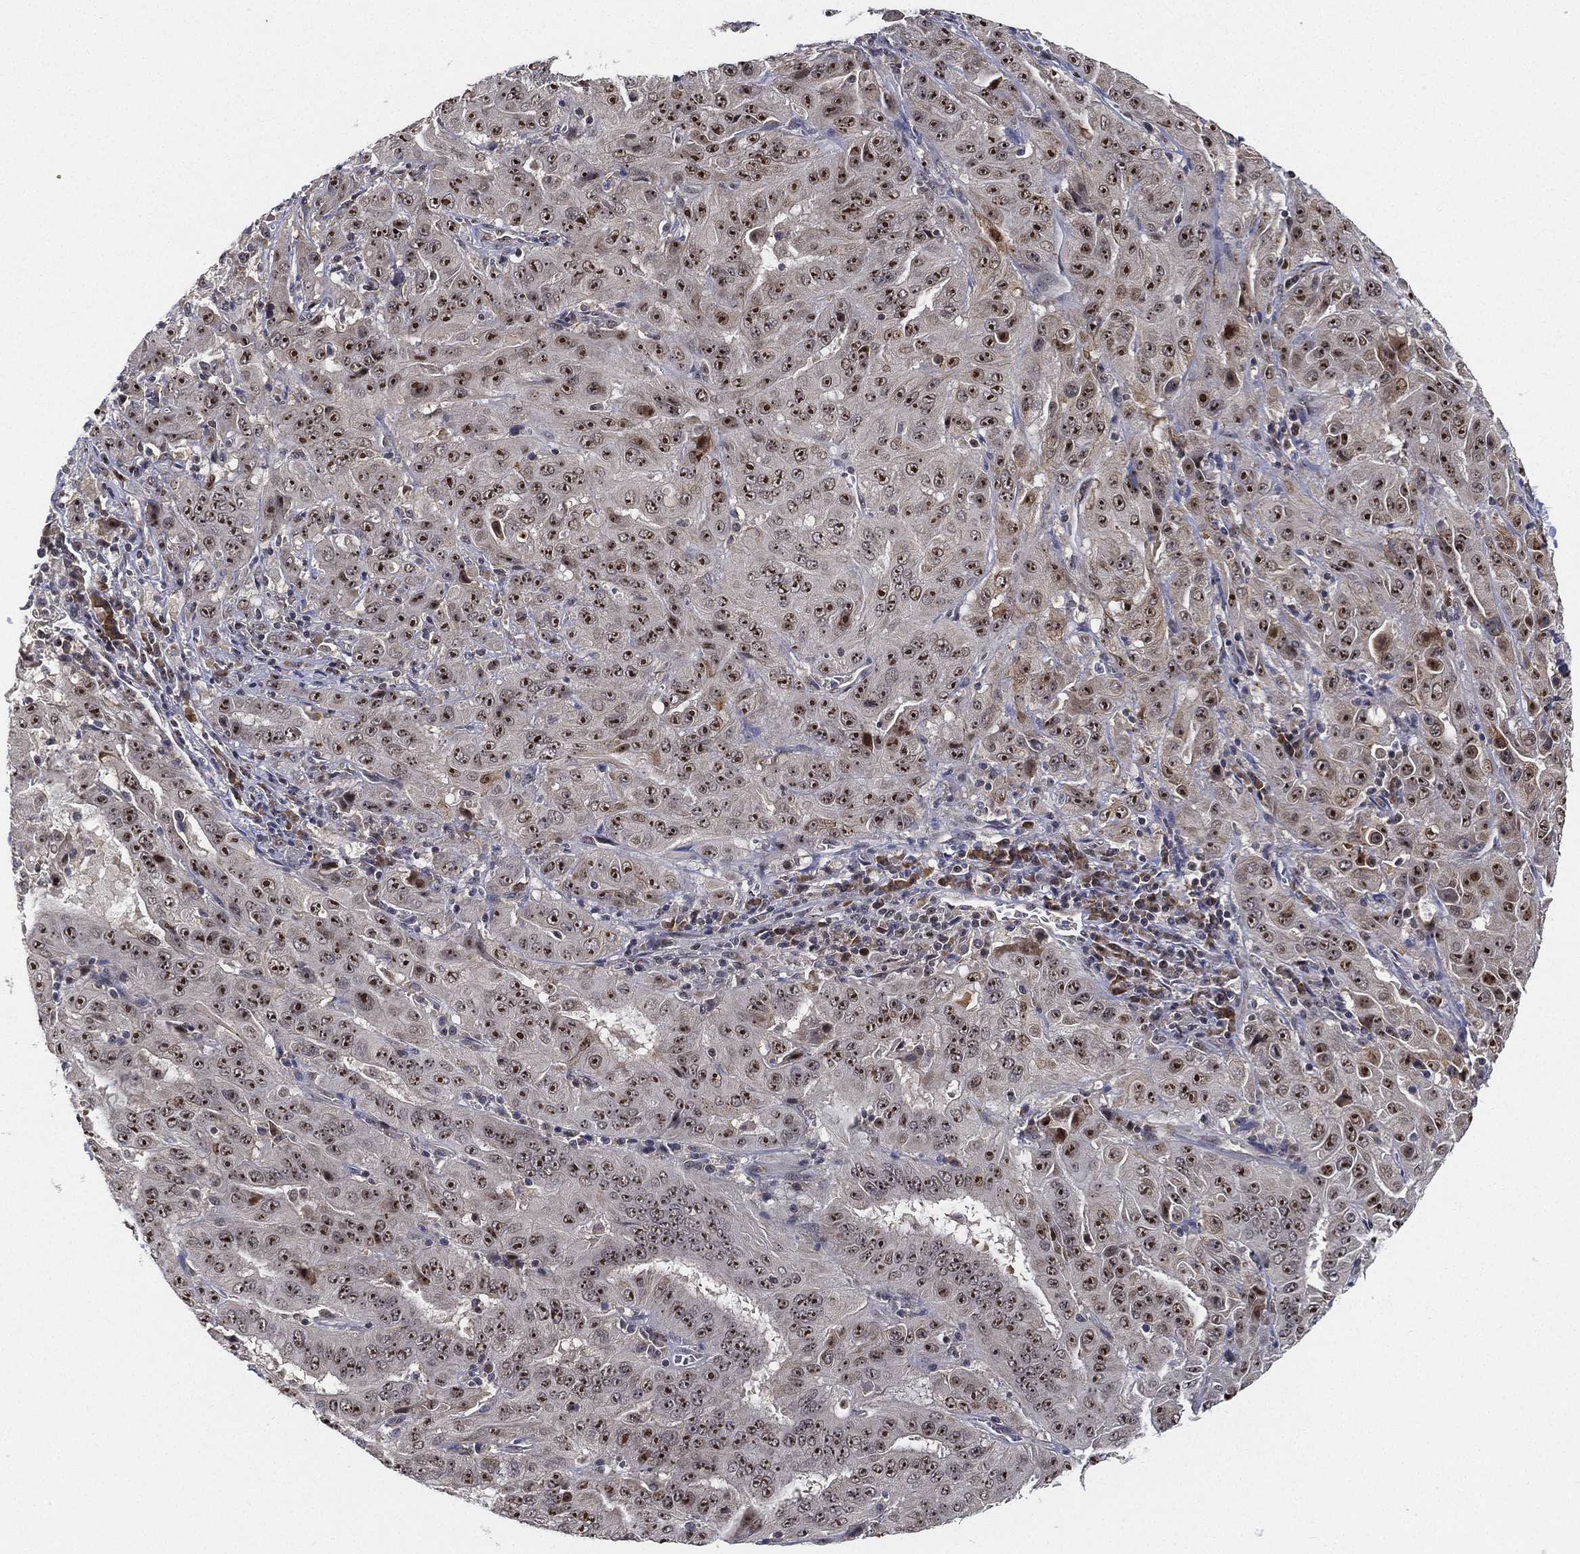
{"staining": {"intensity": "strong", "quantity": ">75%", "location": "nuclear"}, "tissue": "pancreatic cancer", "cell_type": "Tumor cells", "image_type": "cancer", "snomed": [{"axis": "morphology", "description": "Adenocarcinoma, NOS"}, {"axis": "topography", "description": "Pancreas"}], "caption": "Brown immunohistochemical staining in adenocarcinoma (pancreatic) displays strong nuclear positivity in about >75% of tumor cells. (Brightfield microscopy of DAB IHC at high magnification).", "gene": "PPP1R16B", "patient": {"sex": "male", "age": 63}}